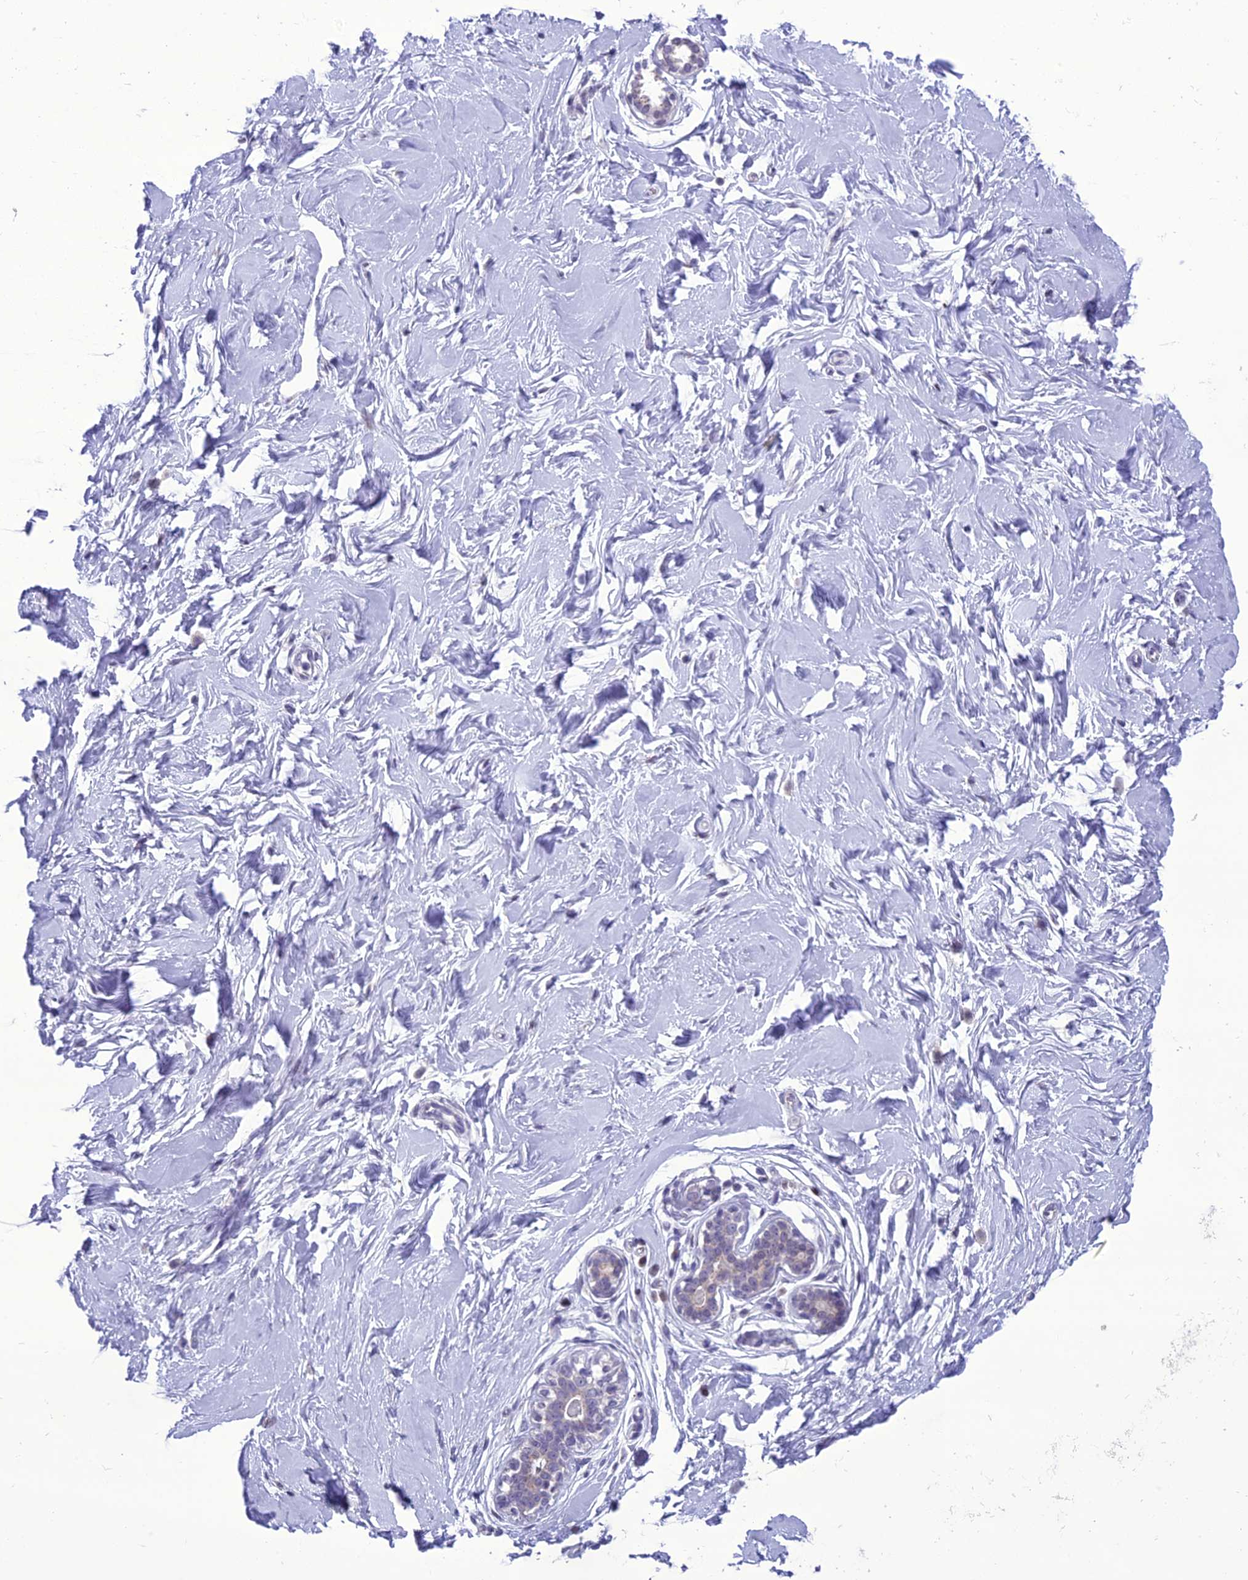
{"staining": {"intensity": "negative", "quantity": "none", "location": "none"}, "tissue": "breast", "cell_type": "Glandular cells", "image_type": "normal", "snomed": [{"axis": "morphology", "description": "Normal tissue, NOS"}, {"axis": "morphology", "description": "Adenoma, NOS"}, {"axis": "topography", "description": "Breast"}], "caption": "Glandular cells are negative for brown protein staining in benign breast. The staining was performed using DAB to visualize the protein expression in brown, while the nuclei were stained in blue with hematoxylin (Magnification: 20x).", "gene": "B9D2", "patient": {"sex": "female", "age": 23}}